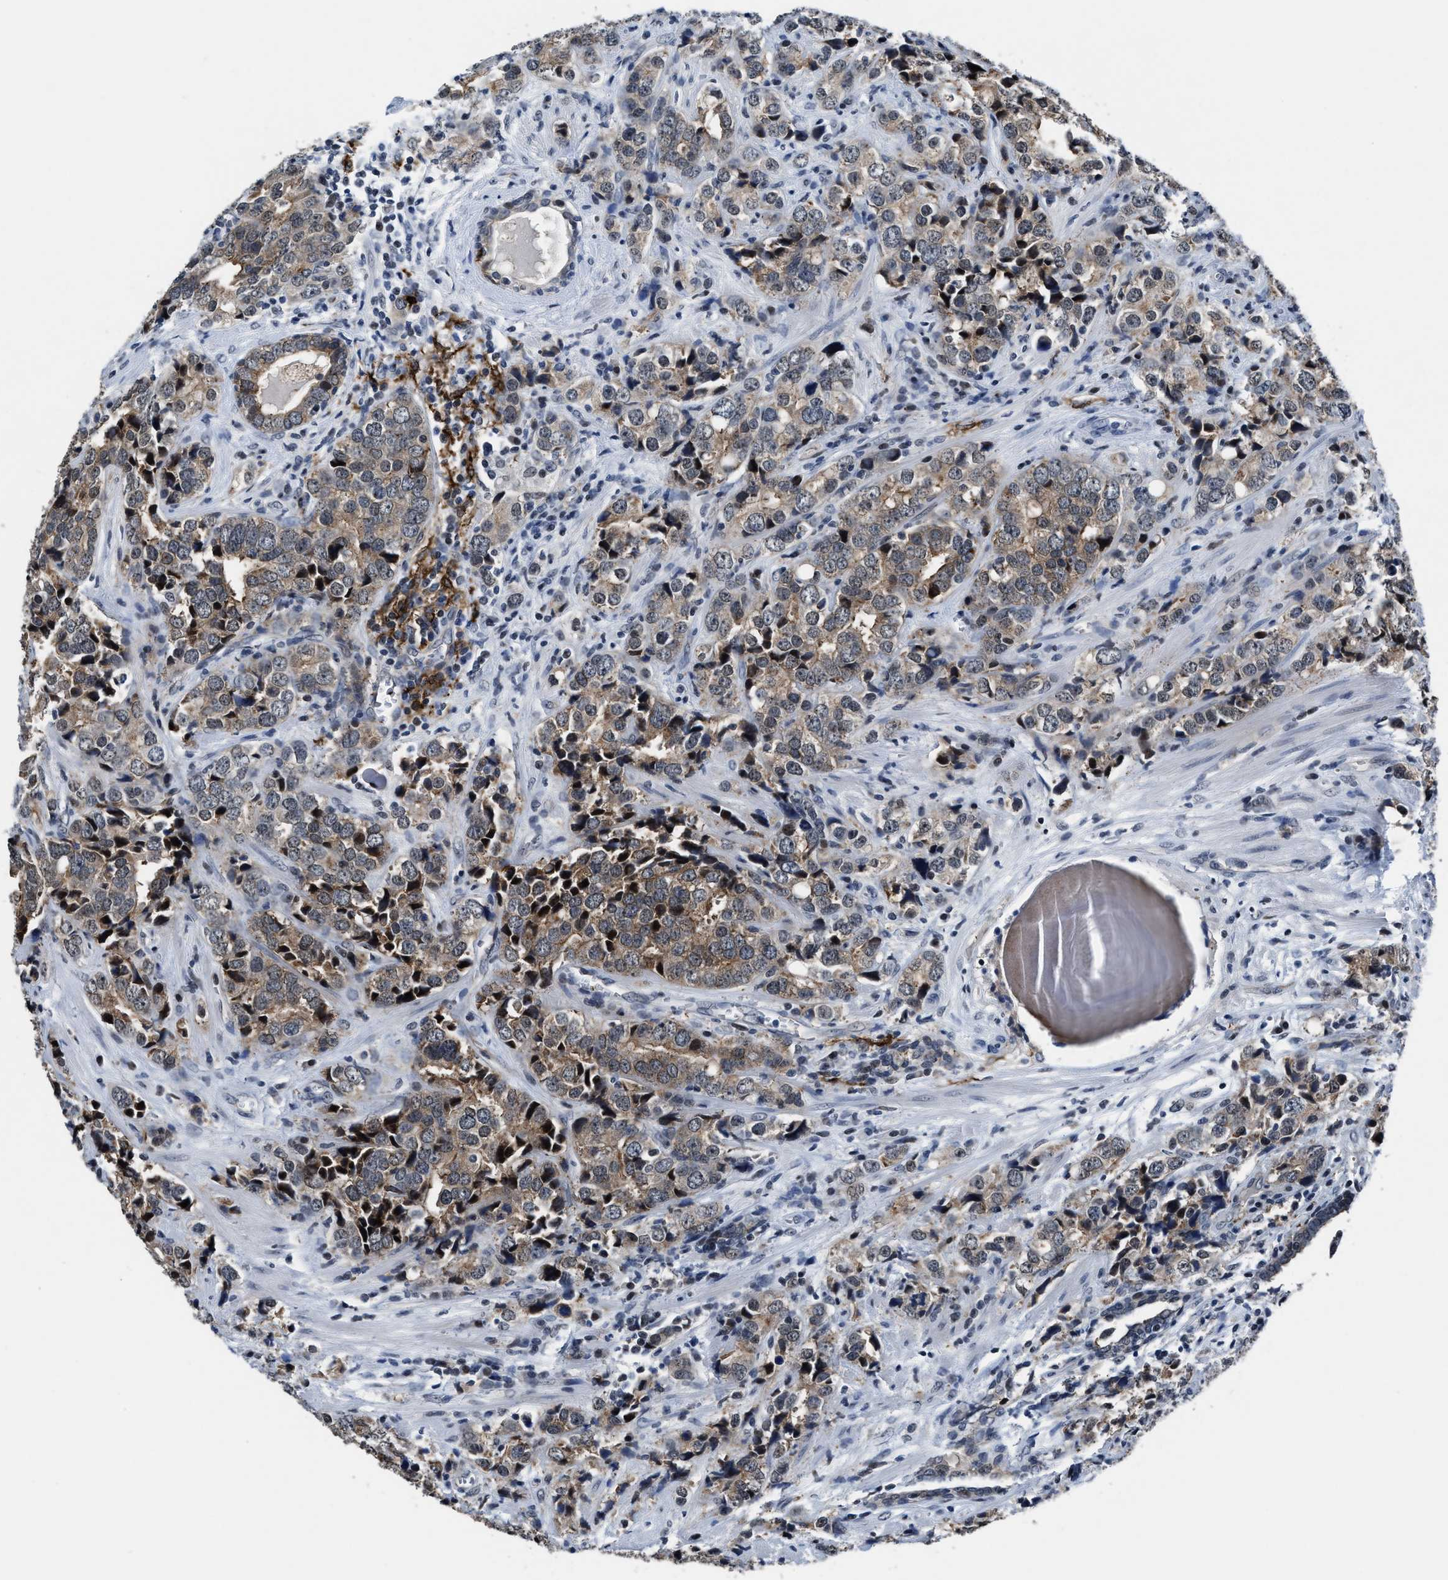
{"staining": {"intensity": "moderate", "quantity": ">75%", "location": "cytoplasmic/membranous"}, "tissue": "prostate cancer", "cell_type": "Tumor cells", "image_type": "cancer", "snomed": [{"axis": "morphology", "description": "Adenocarcinoma, High grade"}, {"axis": "topography", "description": "Prostate"}], "caption": "DAB (3,3'-diaminobenzidine) immunohistochemical staining of prostate cancer displays moderate cytoplasmic/membranous protein staining in approximately >75% of tumor cells.", "gene": "MARCKSL1", "patient": {"sex": "male", "age": 71}}